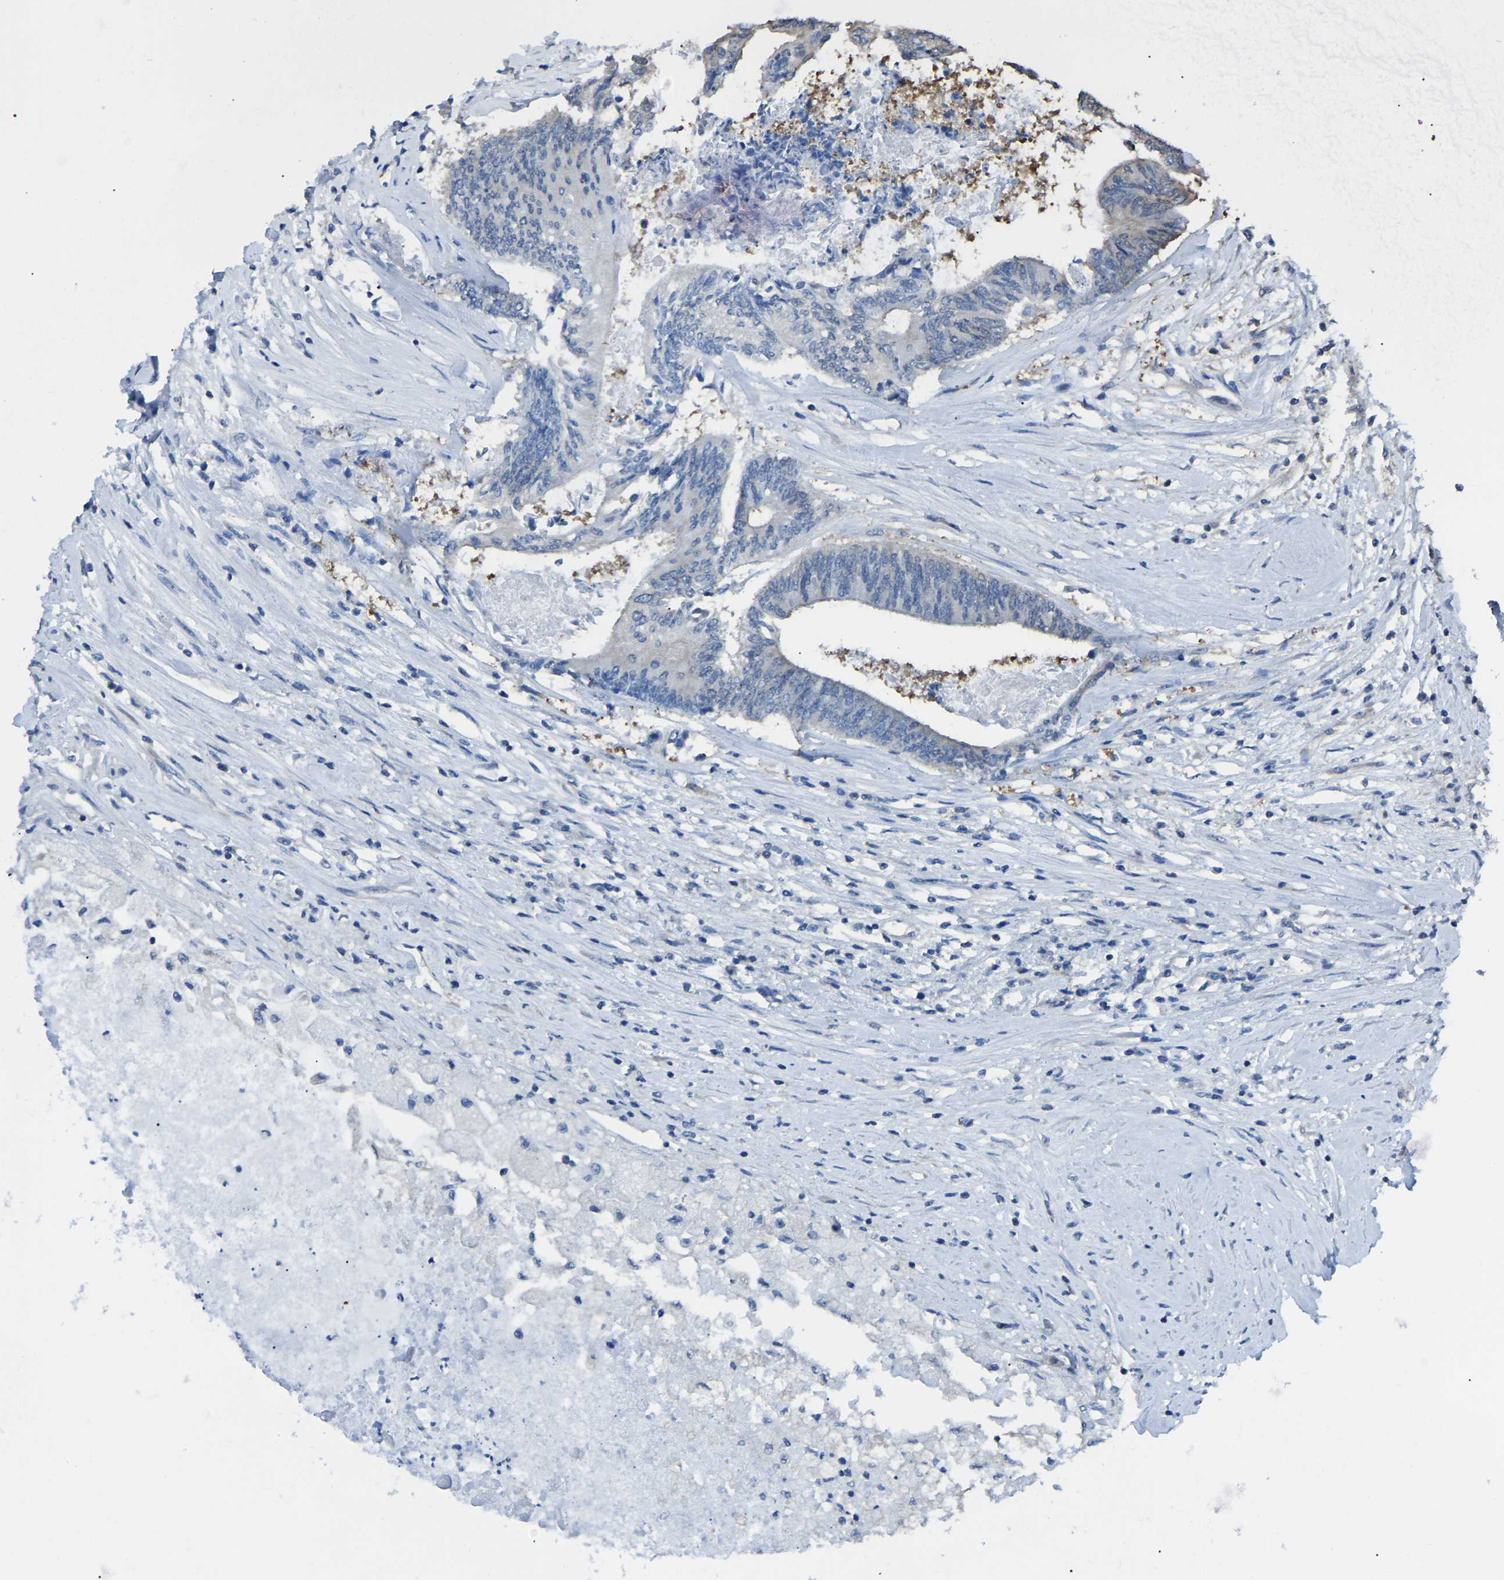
{"staining": {"intensity": "negative", "quantity": "none", "location": "none"}, "tissue": "colorectal cancer", "cell_type": "Tumor cells", "image_type": "cancer", "snomed": [{"axis": "morphology", "description": "Adenocarcinoma, NOS"}, {"axis": "topography", "description": "Rectum"}], "caption": "Human colorectal cancer stained for a protein using immunohistochemistry (IHC) displays no expression in tumor cells.", "gene": "PDCD5", "patient": {"sex": "male", "age": 63}}